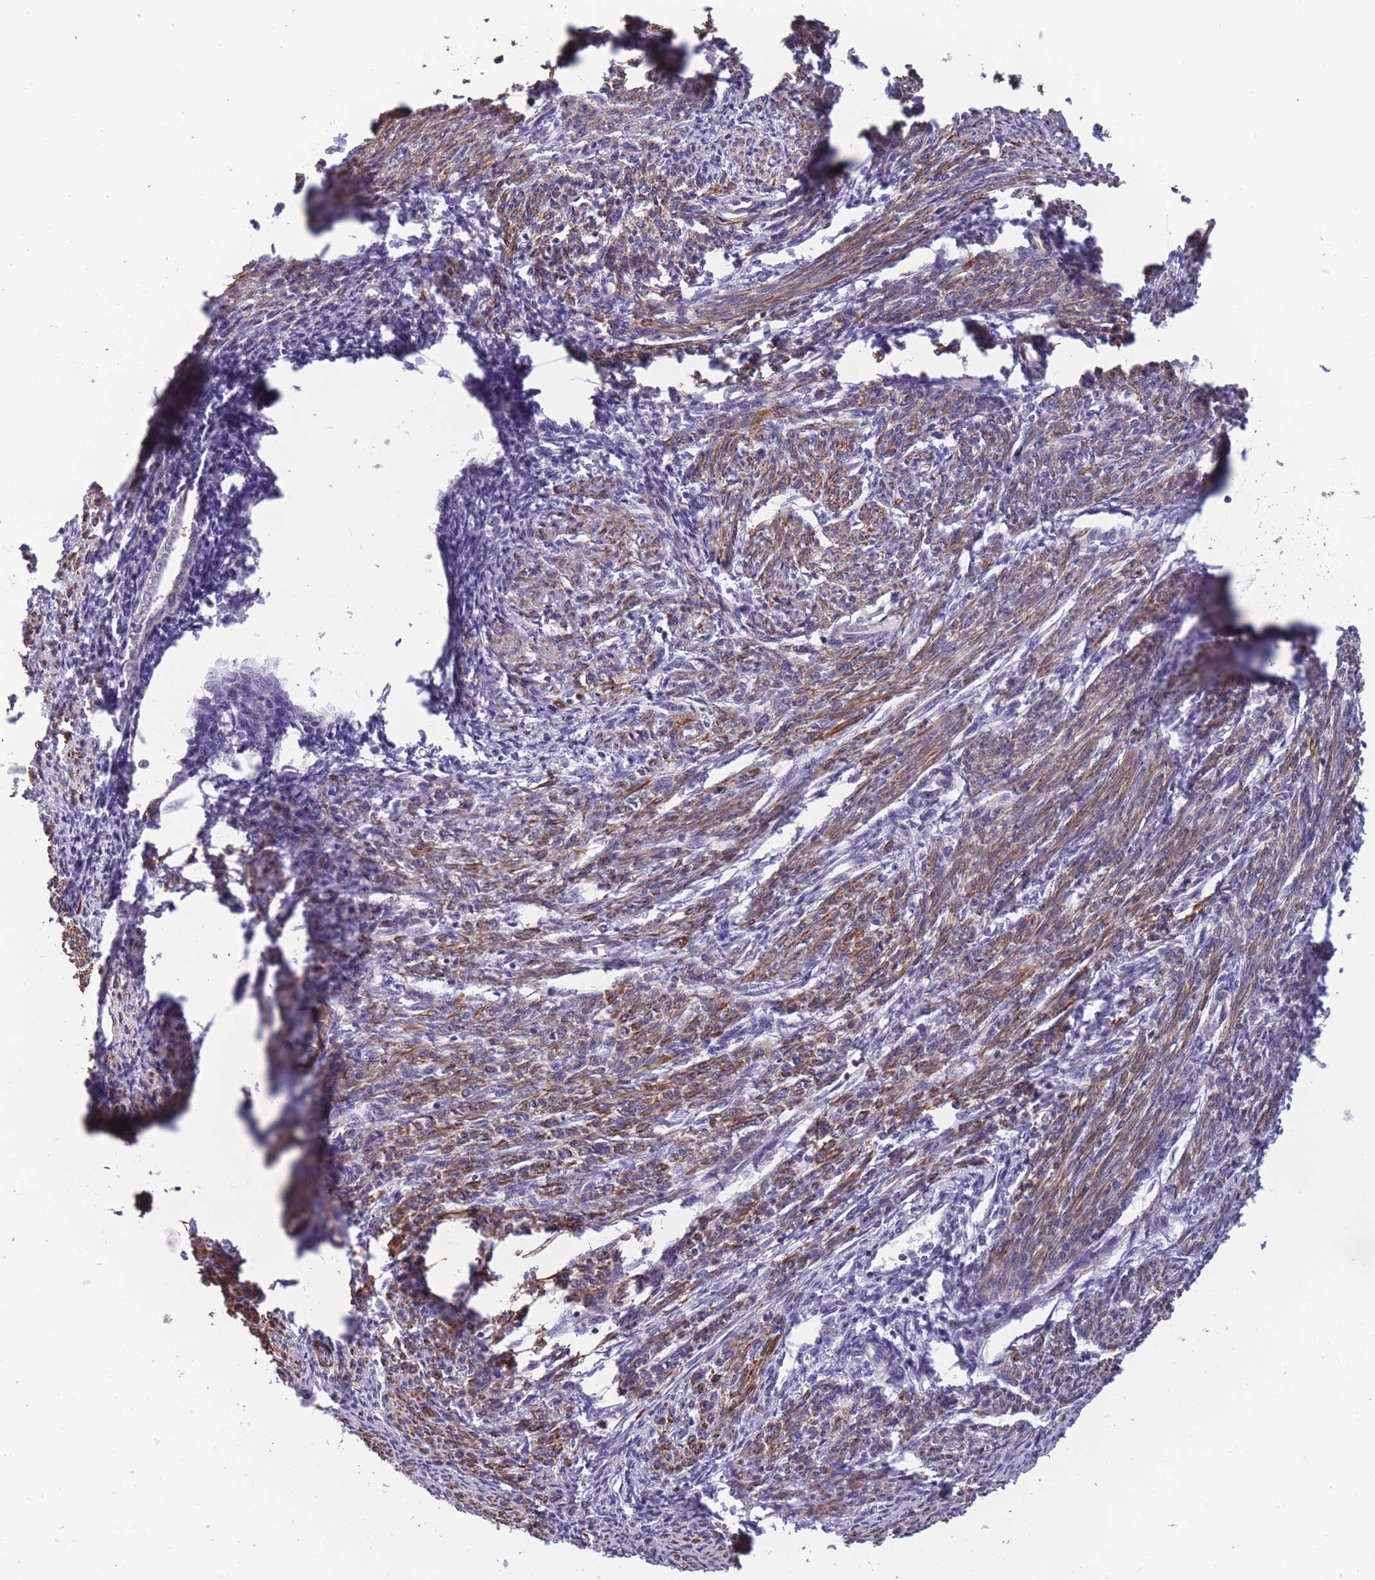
{"staining": {"intensity": "strong", "quantity": ">75%", "location": "cytoplasmic/membranous"}, "tissue": "smooth muscle", "cell_type": "Smooth muscle cells", "image_type": "normal", "snomed": [{"axis": "morphology", "description": "Normal tissue, NOS"}, {"axis": "topography", "description": "Smooth muscle"}, {"axis": "topography", "description": "Uterus"}], "caption": "This histopathology image exhibits immunohistochemistry staining of benign human smooth muscle, with high strong cytoplasmic/membranous staining in about >75% of smooth muscle cells.", "gene": "TOMM40L", "patient": {"sex": "female", "age": 59}}